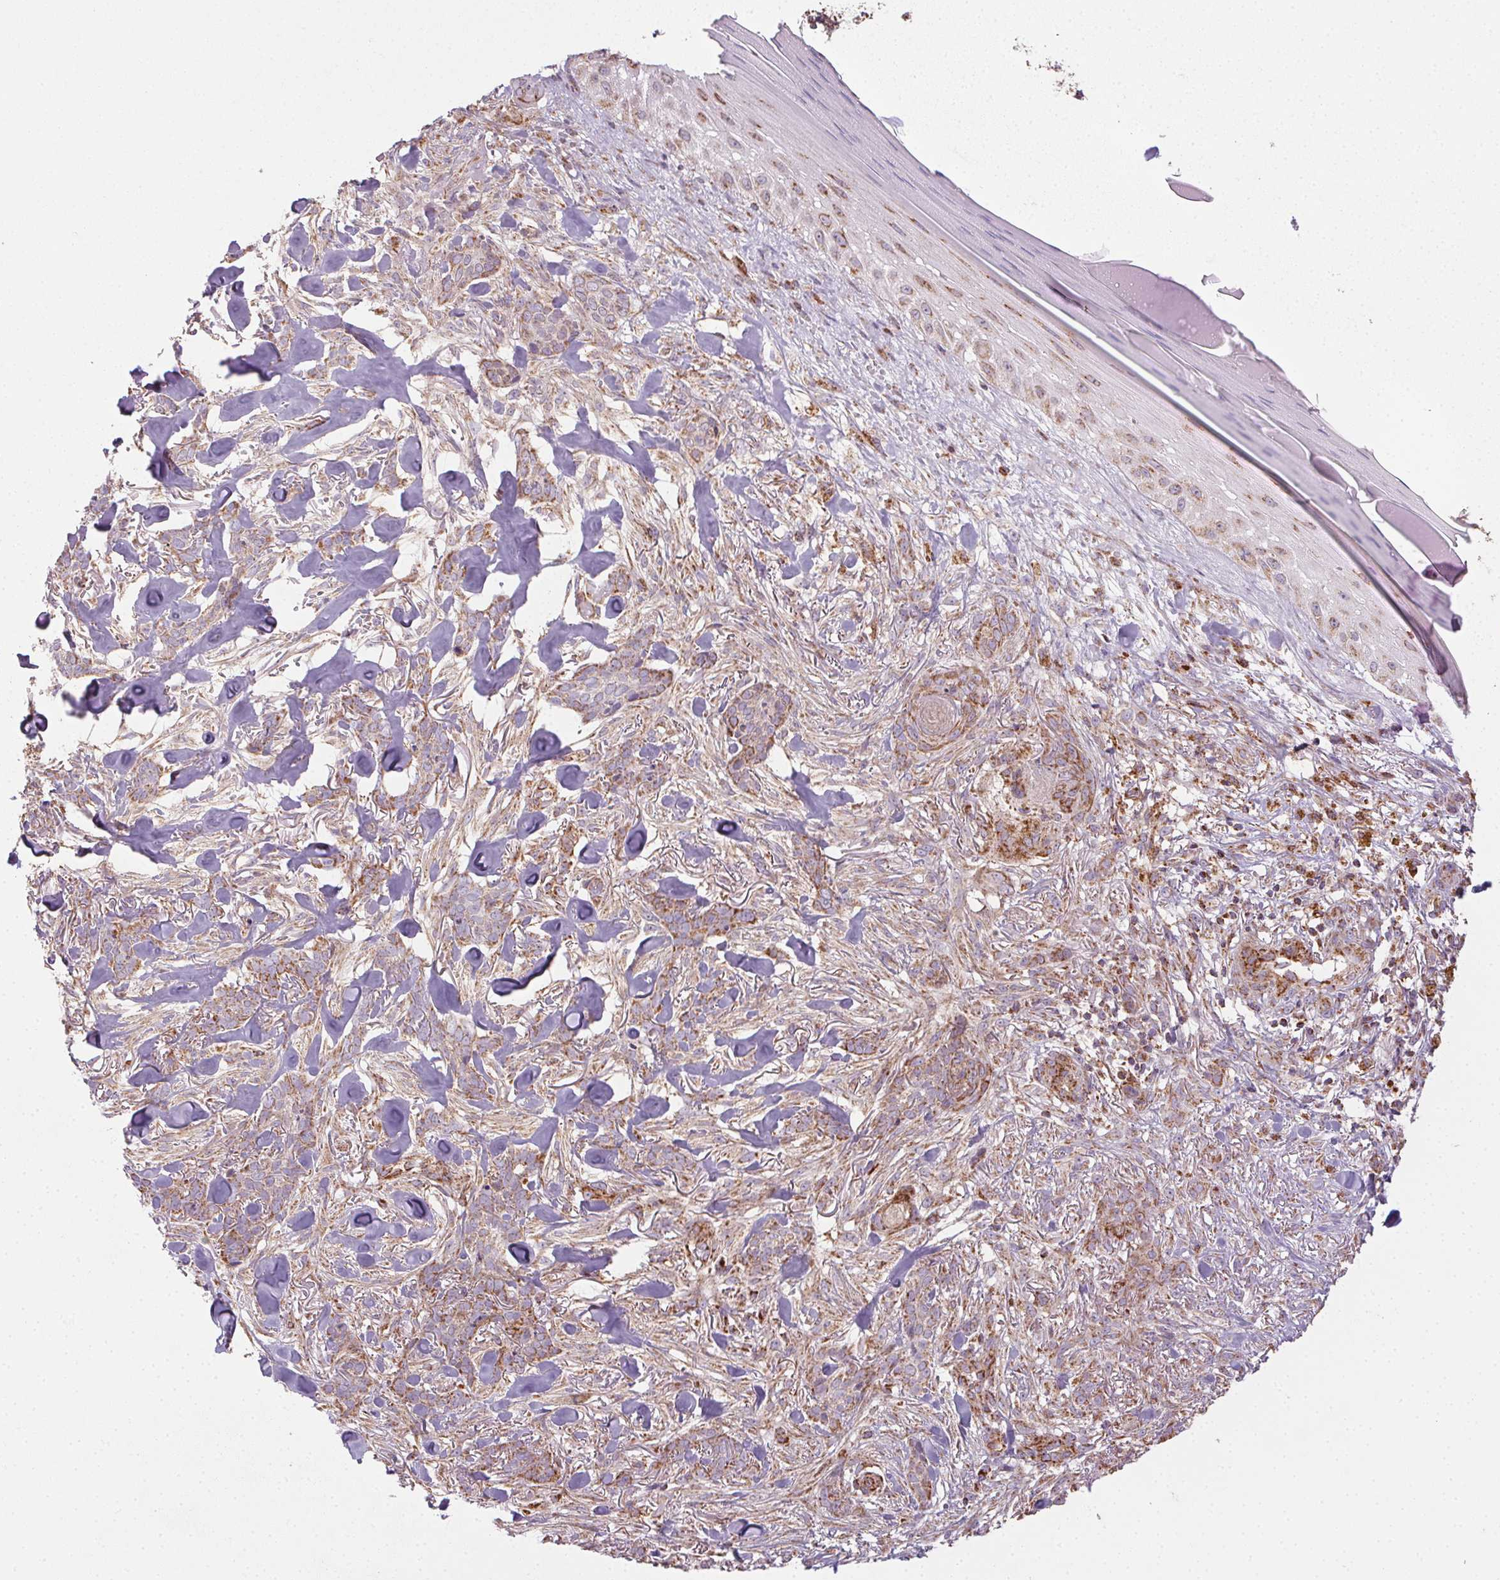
{"staining": {"intensity": "moderate", "quantity": ">75%", "location": "cytoplasmic/membranous"}, "tissue": "skin cancer", "cell_type": "Tumor cells", "image_type": "cancer", "snomed": [{"axis": "morphology", "description": "Basal cell carcinoma"}, {"axis": "topography", "description": "Skin"}], "caption": "Human skin basal cell carcinoma stained for a protein (brown) displays moderate cytoplasmic/membranous positive expression in approximately >75% of tumor cells.", "gene": "CLPB", "patient": {"sex": "female", "age": 61}}